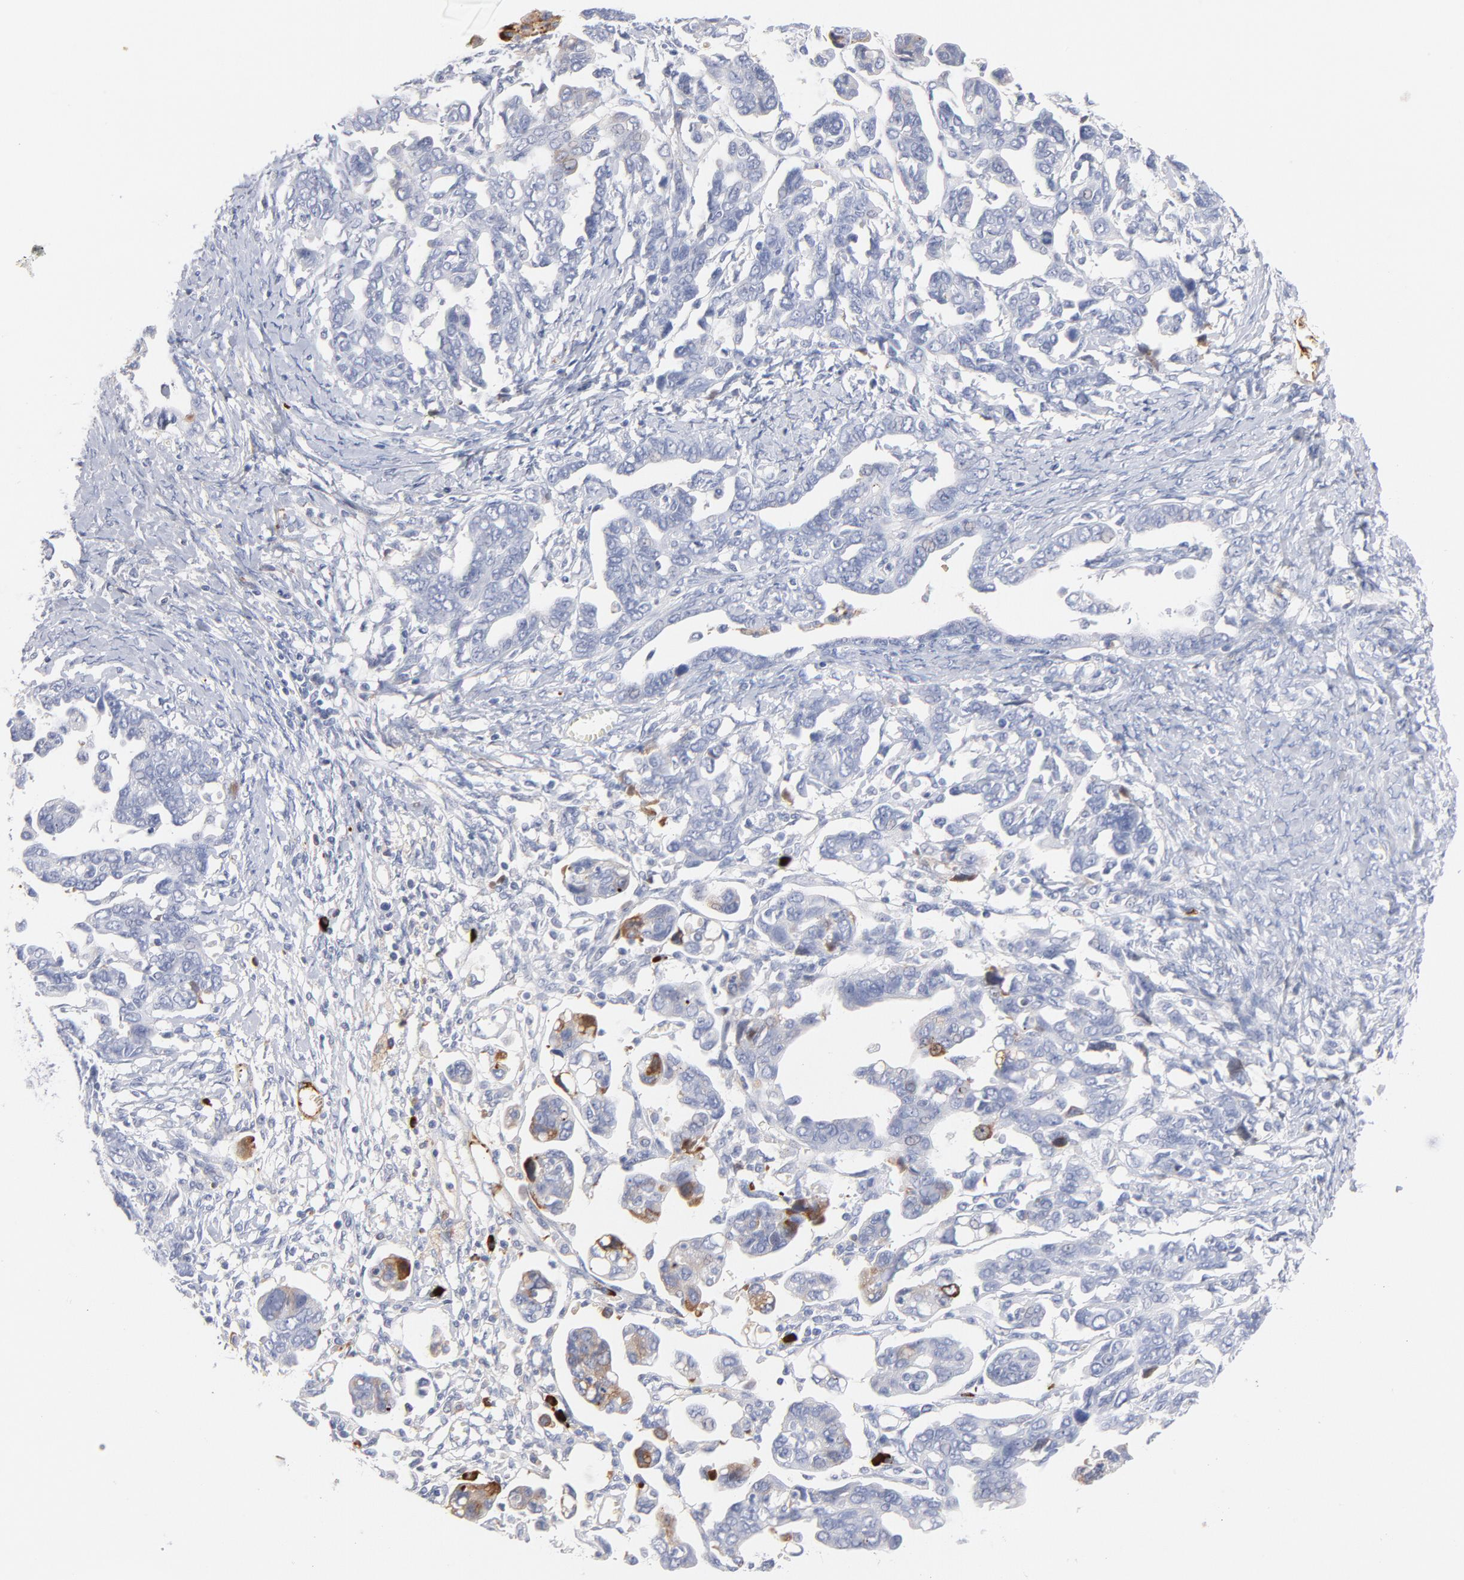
{"staining": {"intensity": "negative", "quantity": "none", "location": "none"}, "tissue": "ovarian cancer", "cell_type": "Tumor cells", "image_type": "cancer", "snomed": [{"axis": "morphology", "description": "Cystadenocarcinoma, serous, NOS"}, {"axis": "topography", "description": "Ovary"}], "caption": "Tumor cells are negative for brown protein staining in serous cystadenocarcinoma (ovarian).", "gene": "PLAT", "patient": {"sex": "female", "age": 69}}